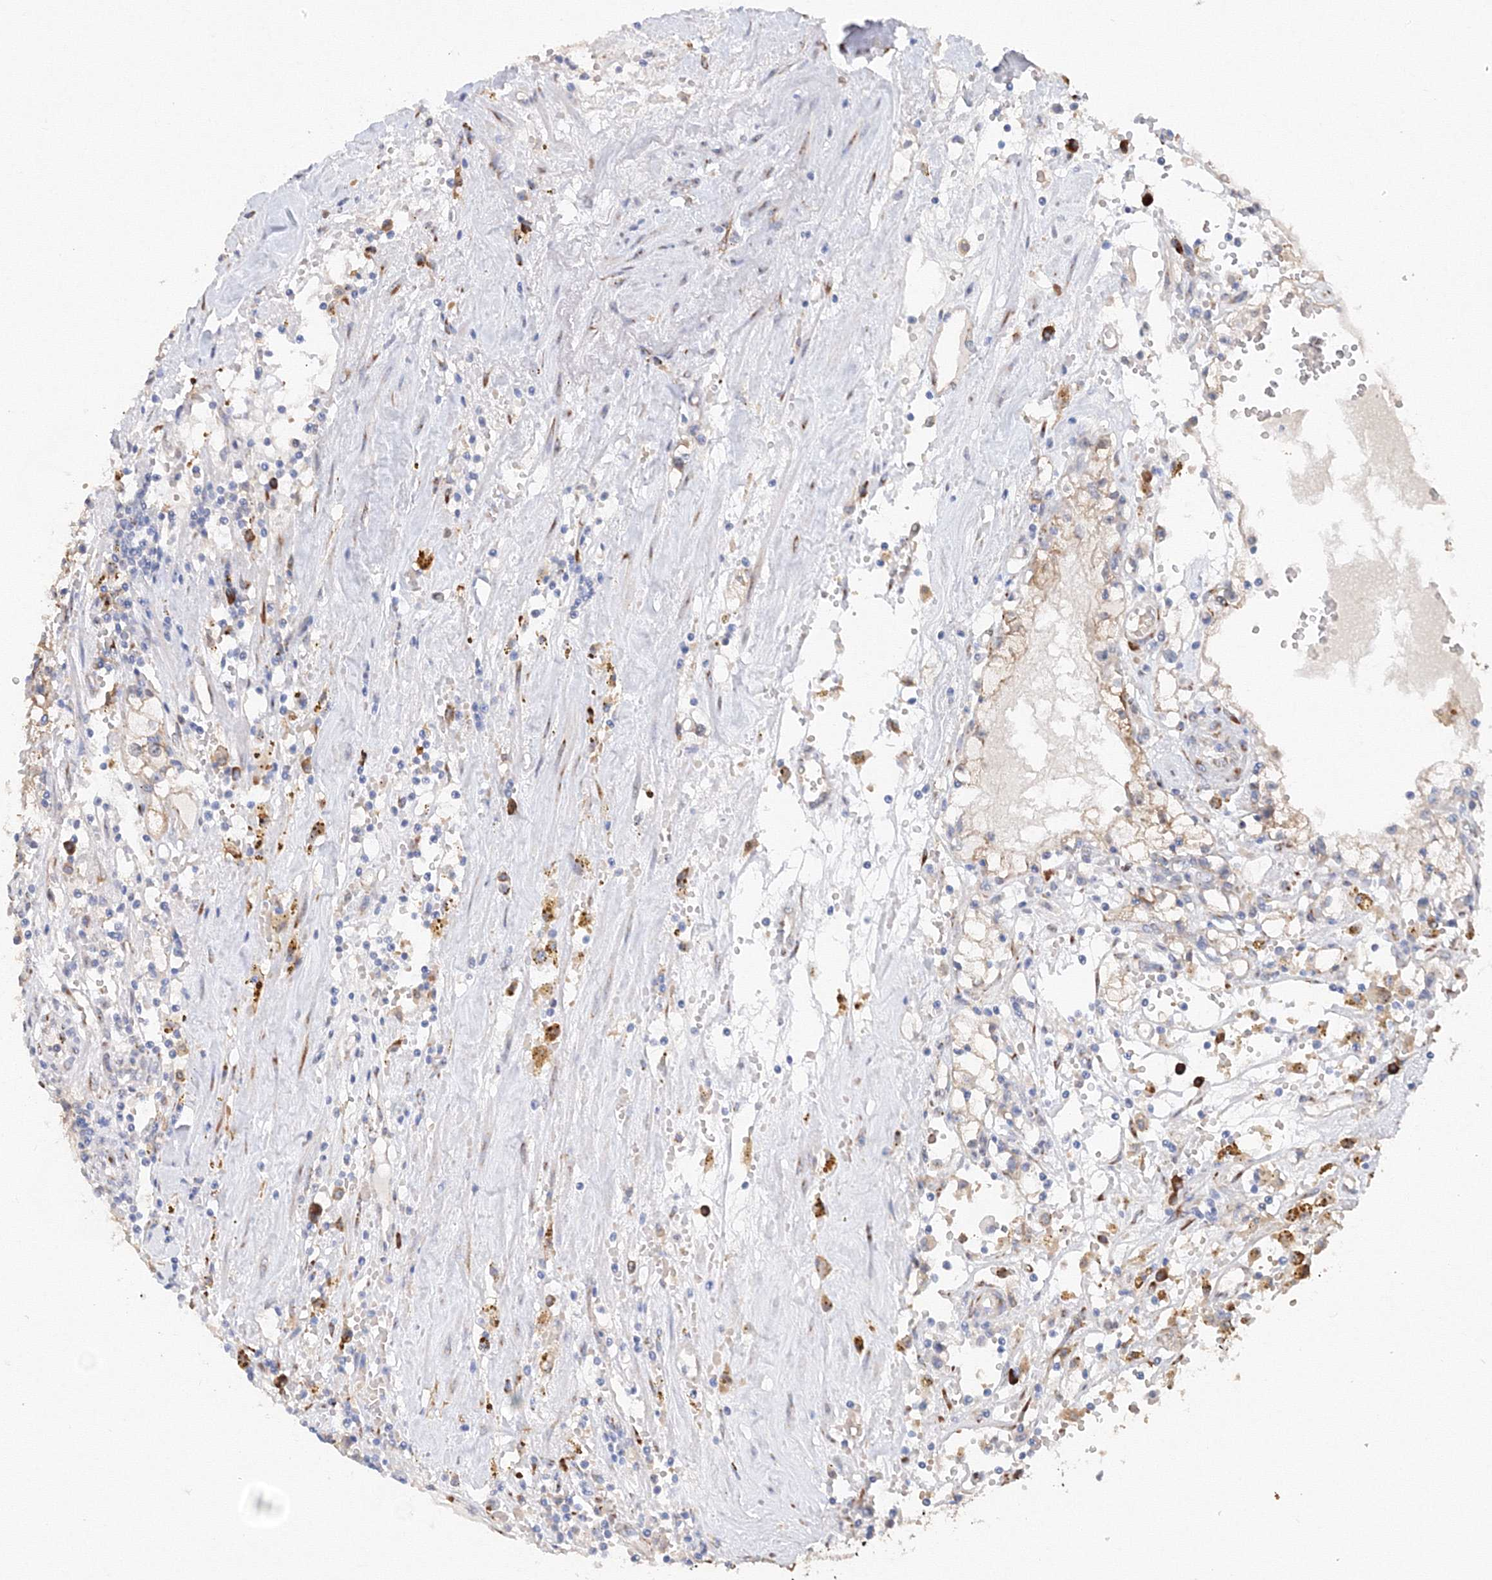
{"staining": {"intensity": "weak", "quantity": "25%-75%", "location": "cytoplasmic/membranous"}, "tissue": "renal cancer", "cell_type": "Tumor cells", "image_type": "cancer", "snomed": [{"axis": "morphology", "description": "Adenocarcinoma, NOS"}, {"axis": "topography", "description": "Kidney"}], "caption": "Renal cancer (adenocarcinoma) stained with a brown dye exhibits weak cytoplasmic/membranous positive positivity in approximately 25%-75% of tumor cells.", "gene": "DIS3L2", "patient": {"sex": "male", "age": 56}}